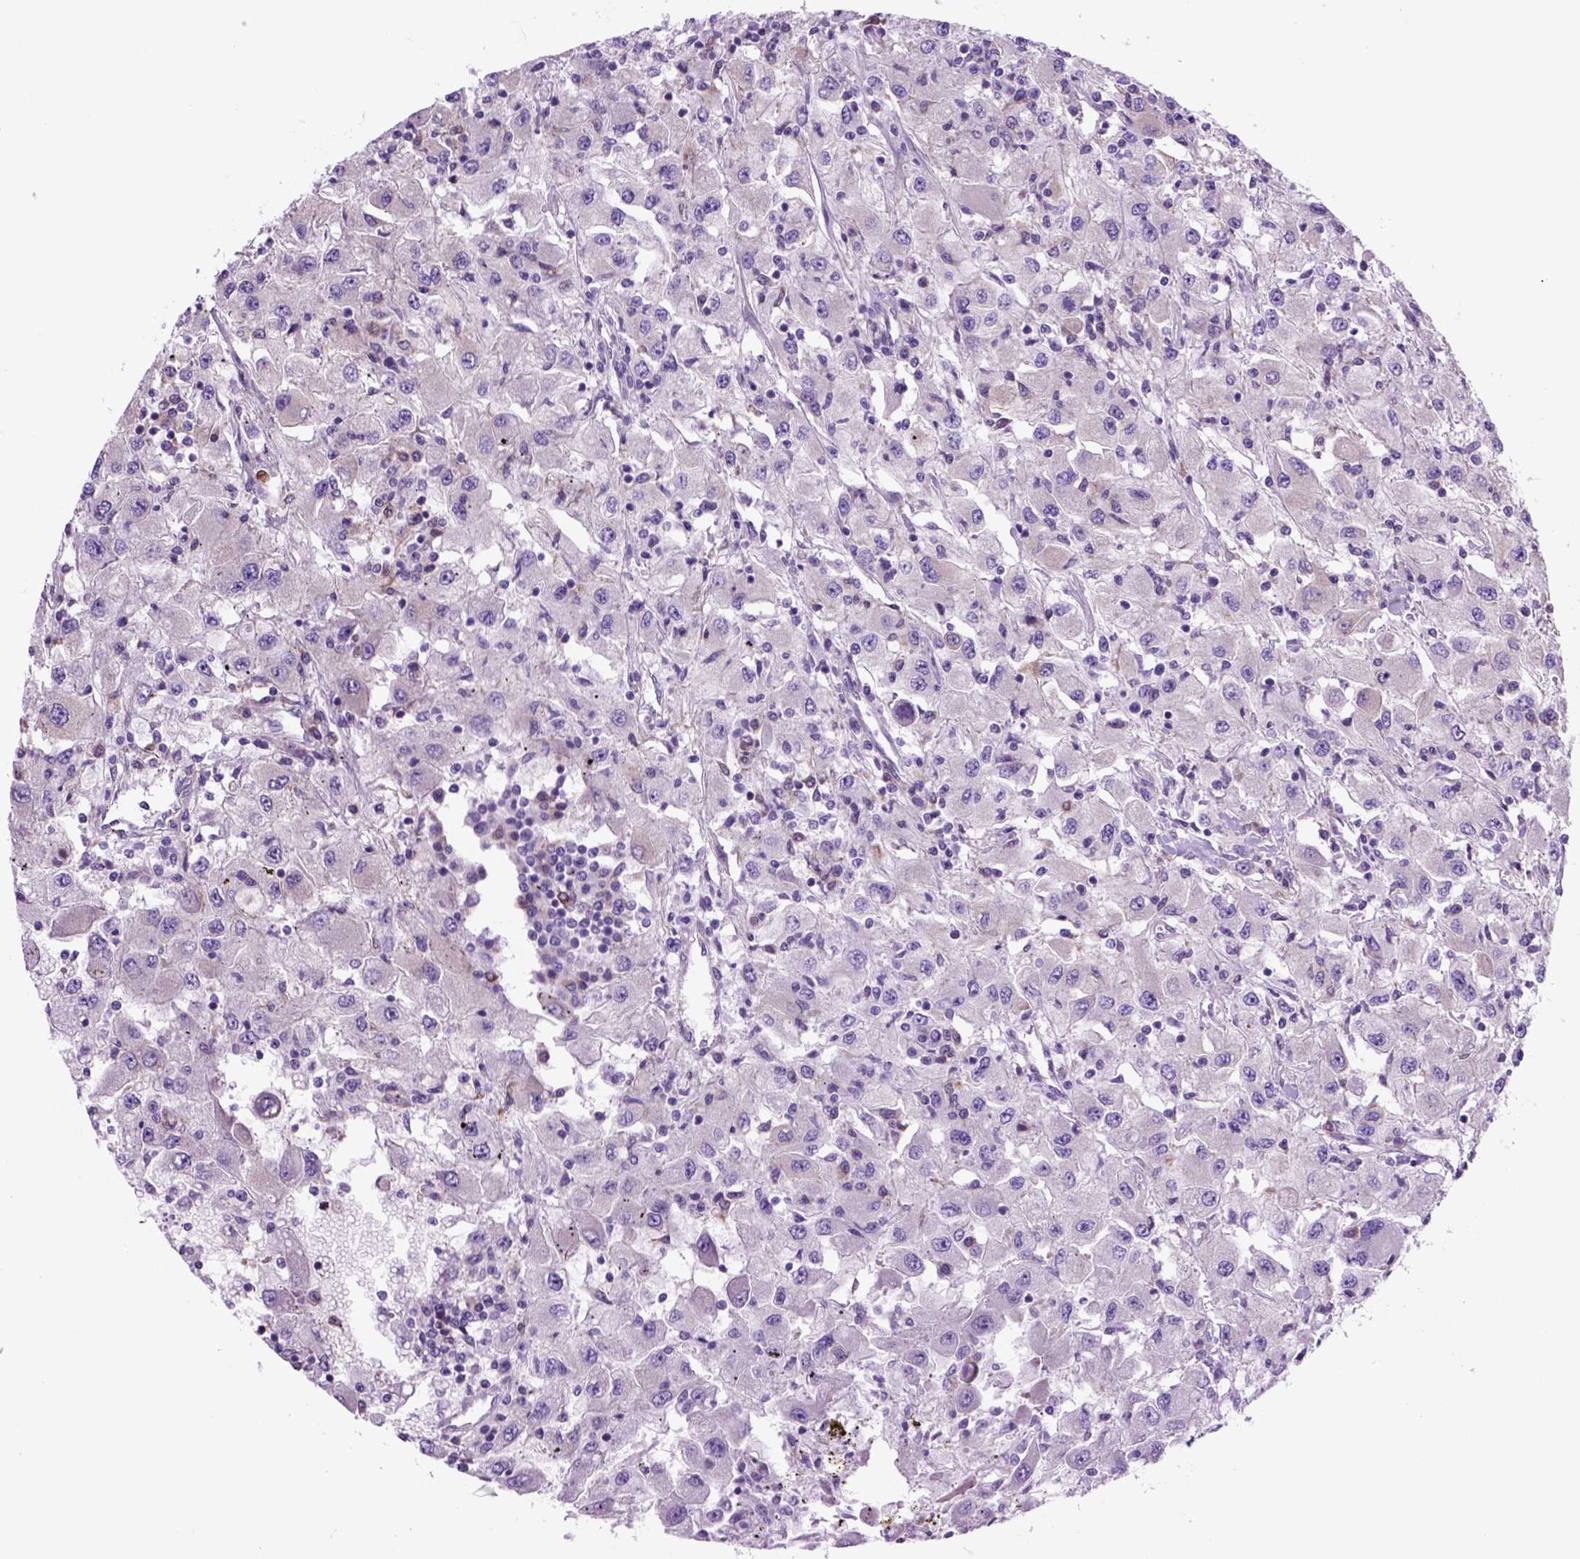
{"staining": {"intensity": "negative", "quantity": "none", "location": "none"}, "tissue": "renal cancer", "cell_type": "Tumor cells", "image_type": "cancer", "snomed": [{"axis": "morphology", "description": "Adenocarcinoma, NOS"}, {"axis": "topography", "description": "Kidney"}], "caption": "The histopathology image displays no significant expression in tumor cells of renal adenocarcinoma.", "gene": "PIAS3", "patient": {"sex": "female", "age": 67}}